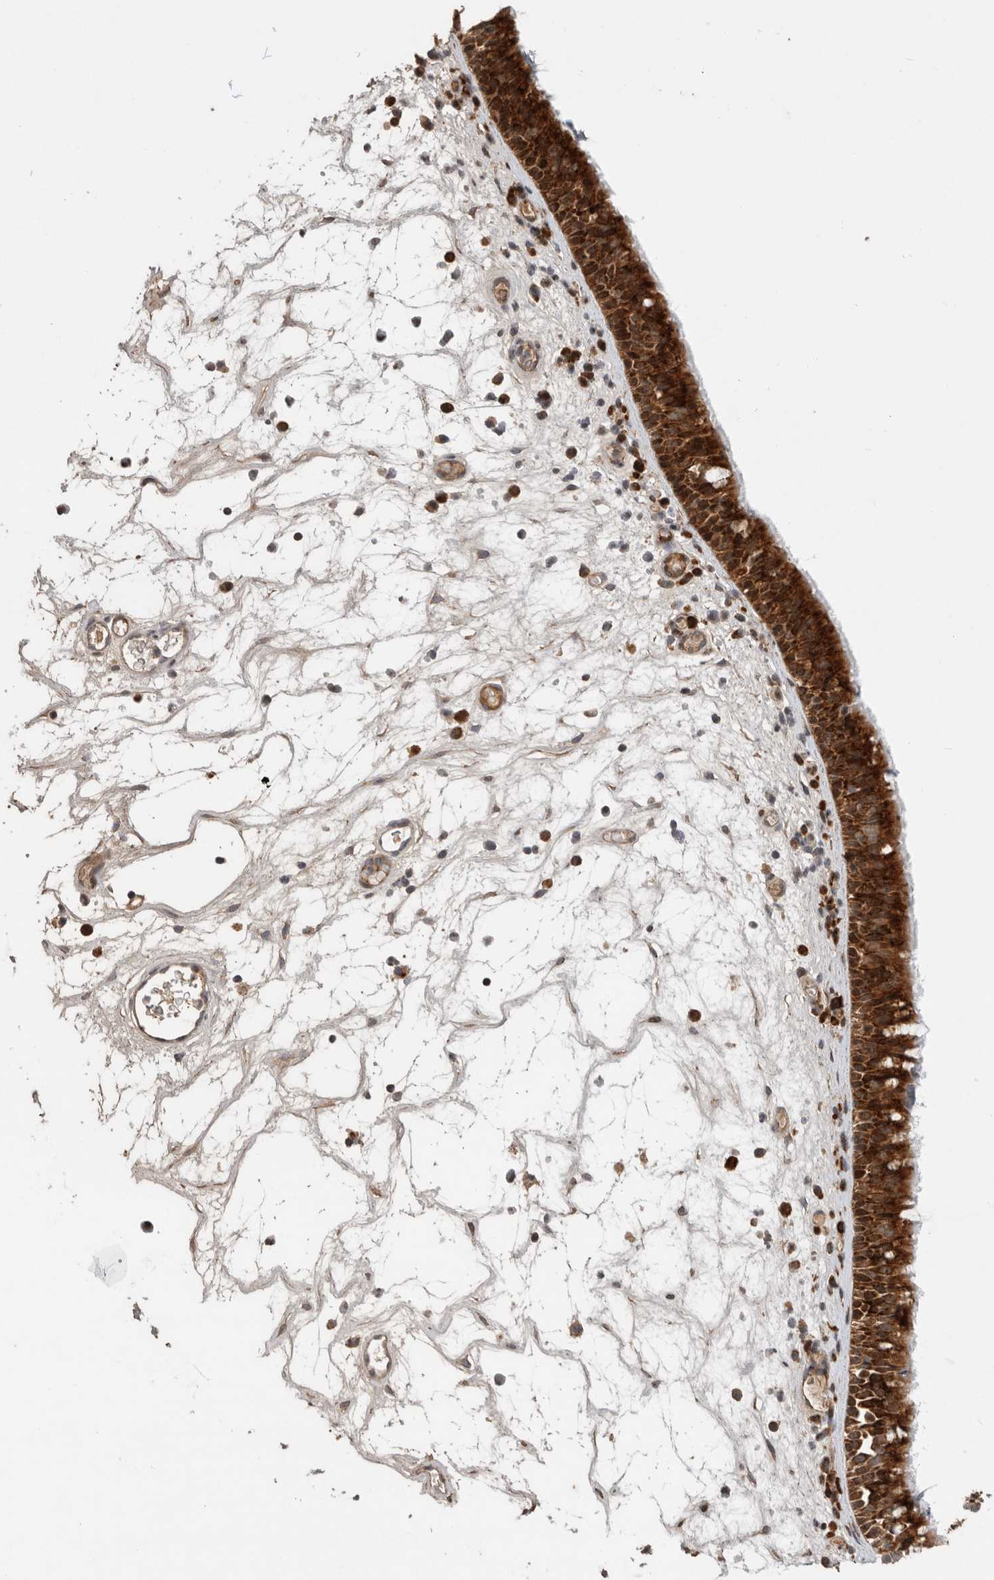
{"staining": {"intensity": "strong", "quantity": ">75%", "location": "cytoplasmic/membranous"}, "tissue": "nasopharynx", "cell_type": "Respiratory epithelial cells", "image_type": "normal", "snomed": [{"axis": "morphology", "description": "Normal tissue, NOS"}, {"axis": "morphology", "description": "Inflammation, NOS"}, {"axis": "morphology", "description": "Malignant melanoma, Metastatic site"}, {"axis": "topography", "description": "Nasopharynx"}], "caption": "DAB immunohistochemical staining of unremarkable nasopharynx displays strong cytoplasmic/membranous protein positivity in approximately >75% of respiratory epithelial cells.", "gene": "FZD3", "patient": {"sex": "male", "age": 70}}